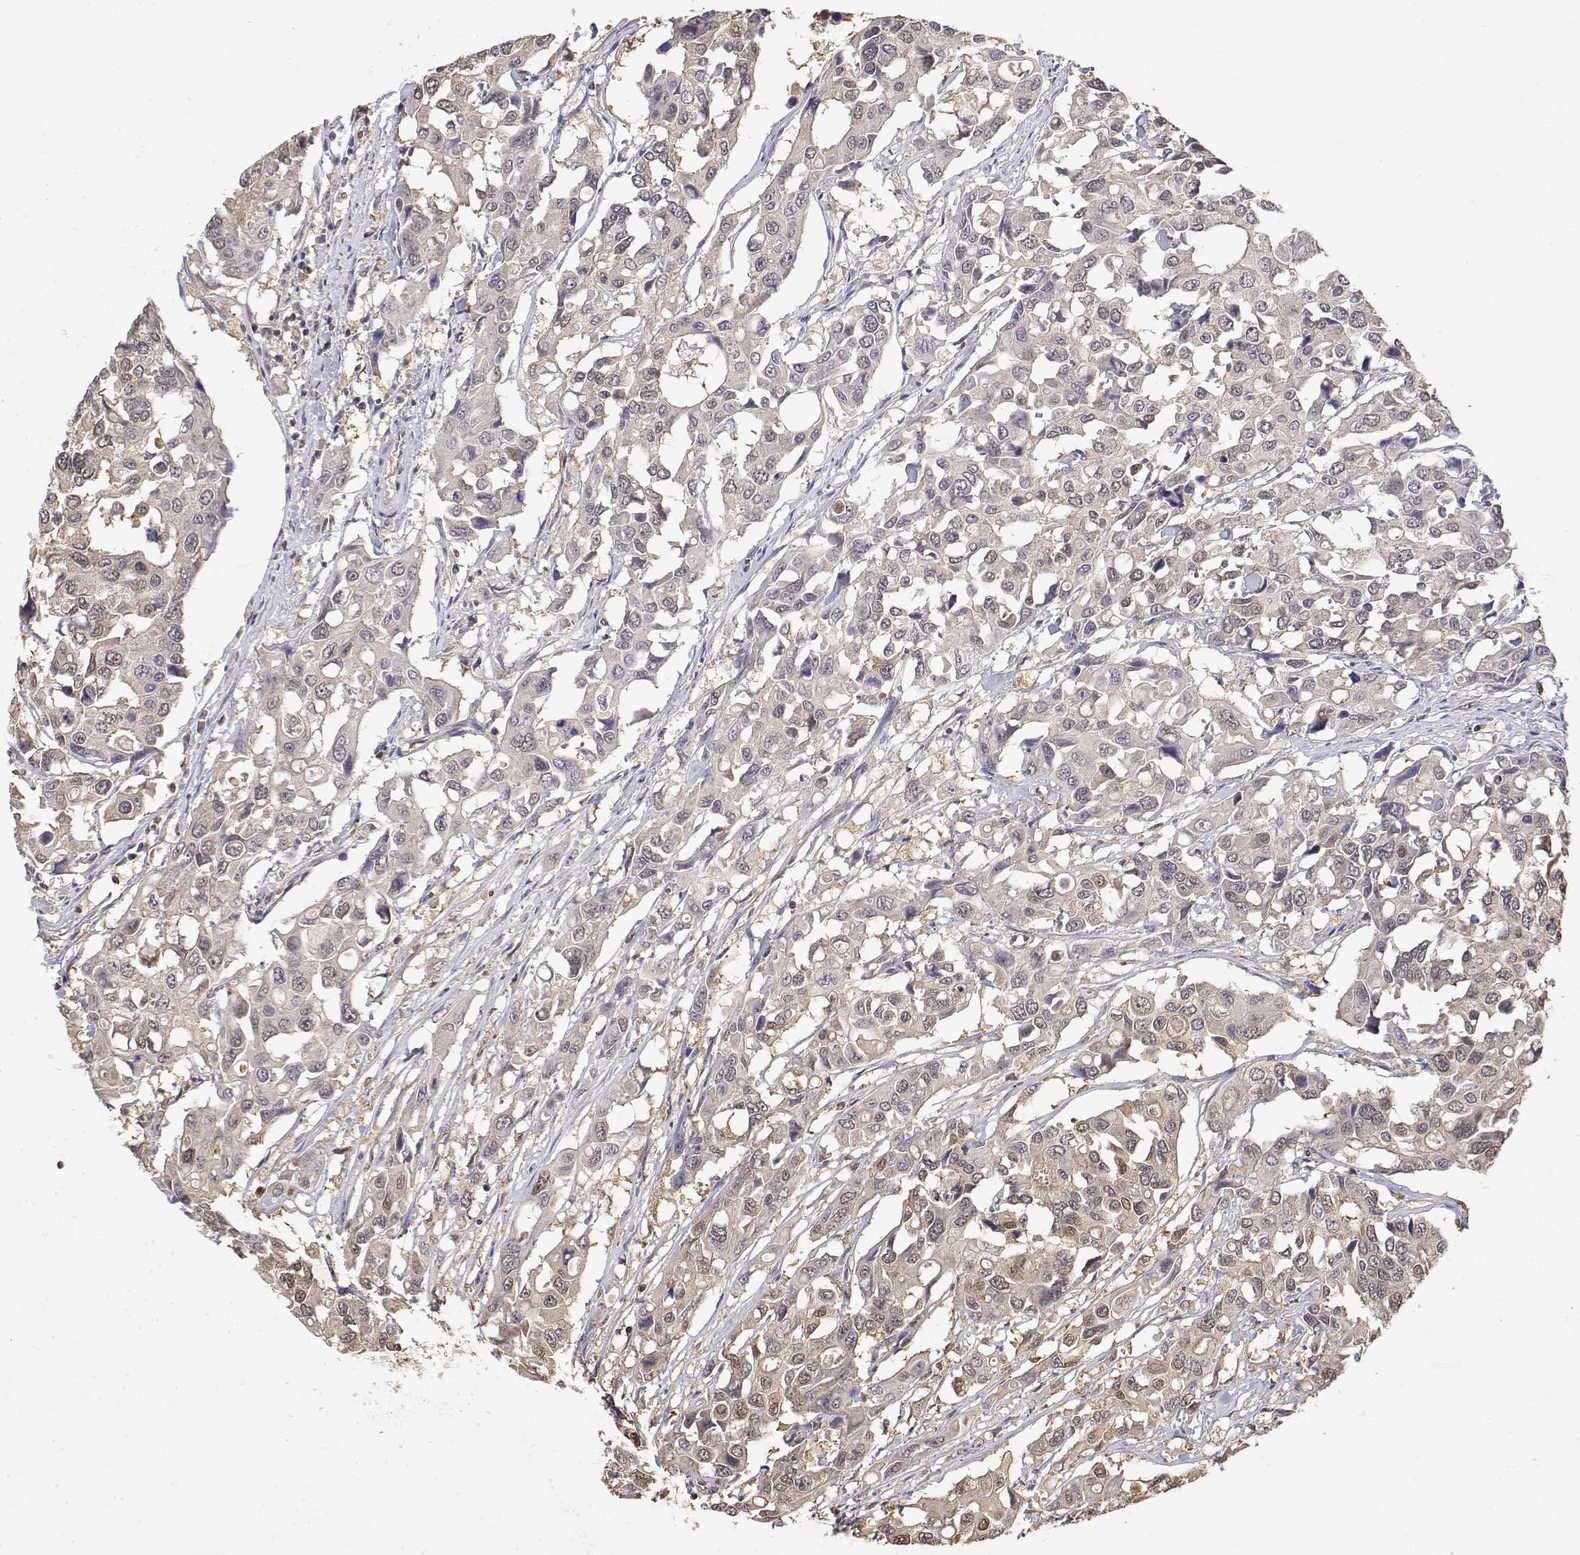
{"staining": {"intensity": "weak", "quantity": "<25%", "location": "nuclear"}, "tissue": "colorectal cancer", "cell_type": "Tumor cells", "image_type": "cancer", "snomed": [{"axis": "morphology", "description": "Adenocarcinoma, NOS"}, {"axis": "topography", "description": "Colon"}], "caption": "Immunohistochemistry (IHC) of colorectal cancer exhibits no expression in tumor cells.", "gene": "TPI1", "patient": {"sex": "male", "age": 77}}